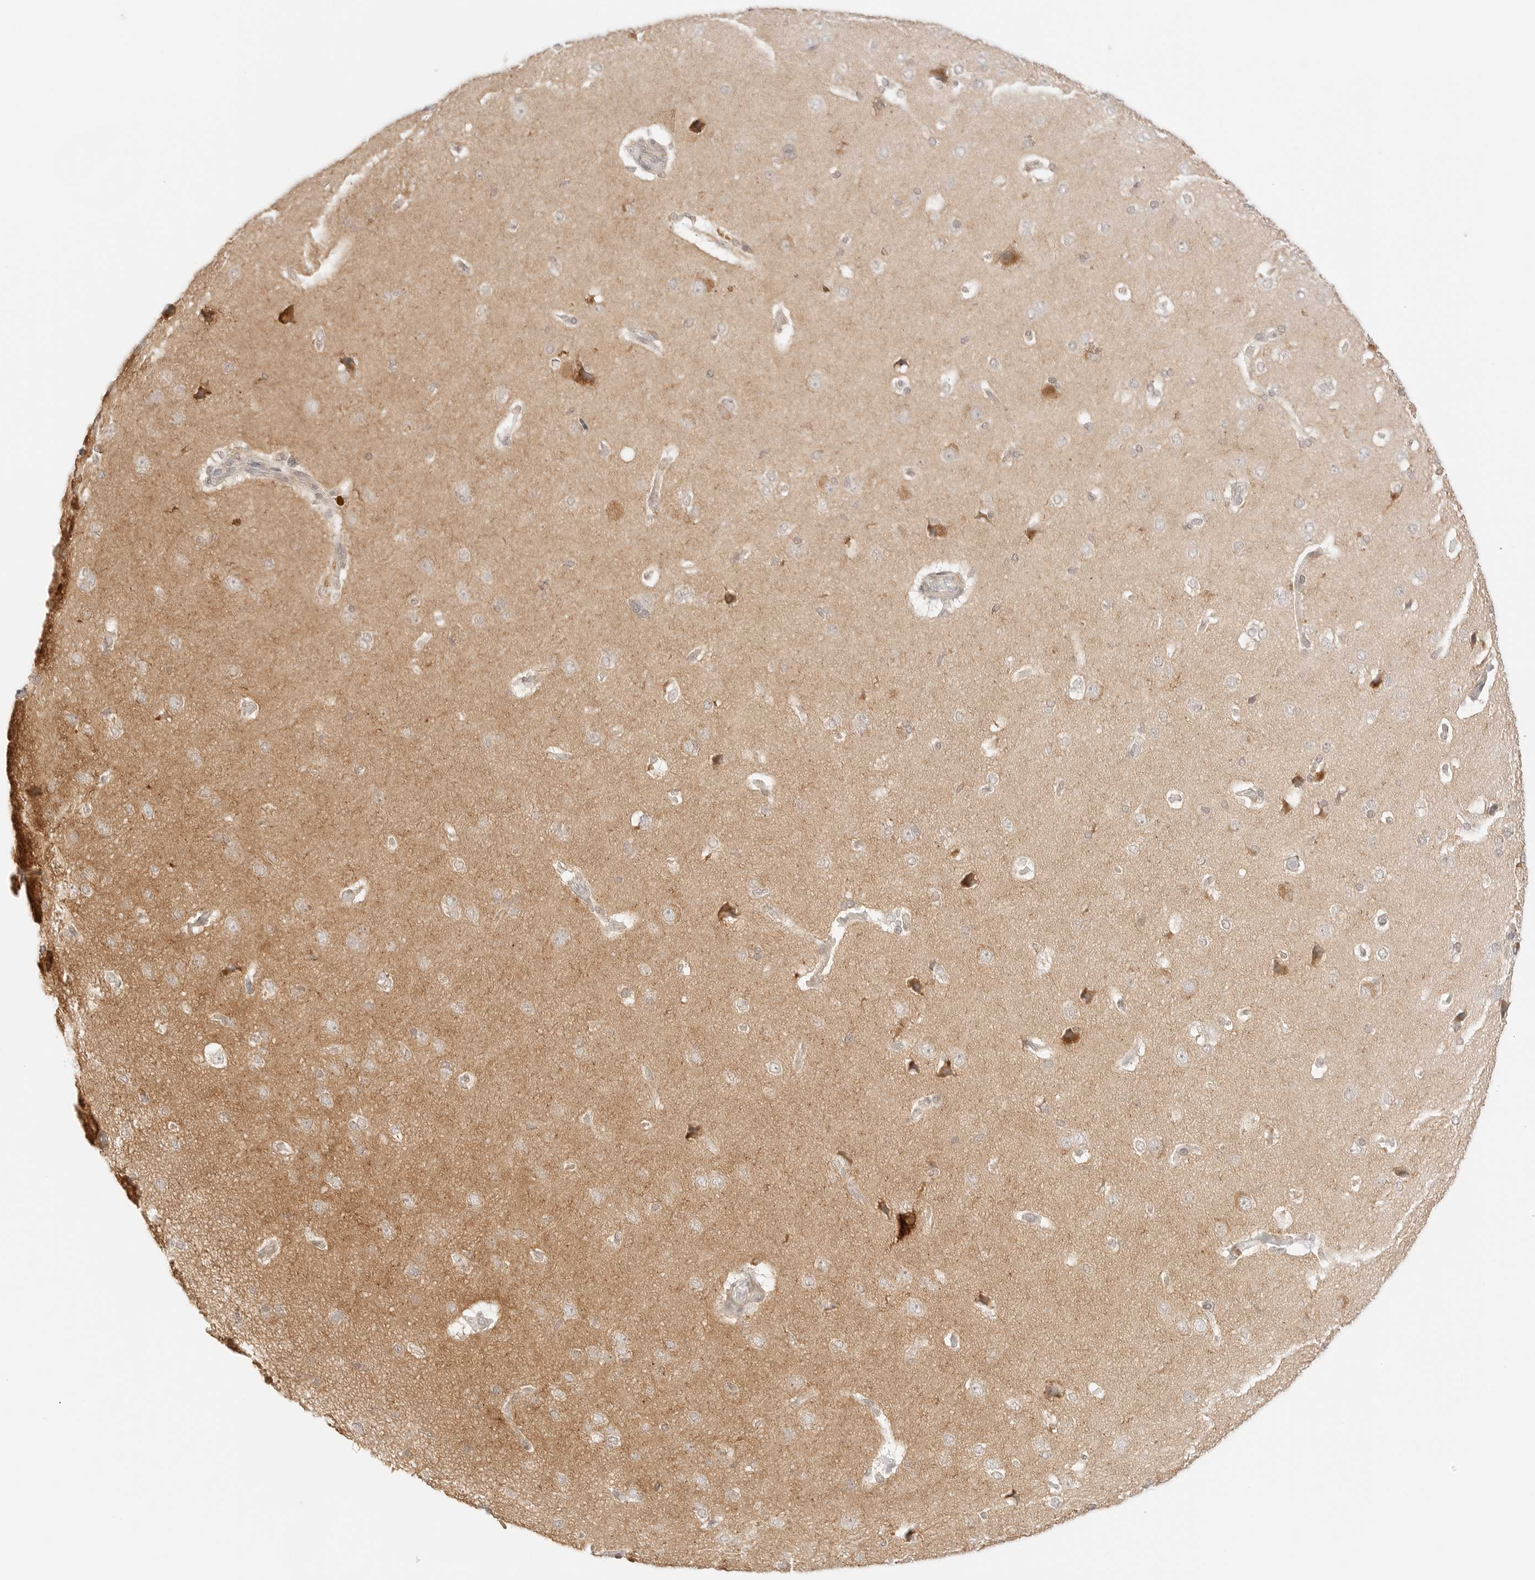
{"staining": {"intensity": "negative", "quantity": "none", "location": "none"}, "tissue": "cerebral cortex", "cell_type": "Endothelial cells", "image_type": "normal", "snomed": [{"axis": "morphology", "description": "Normal tissue, NOS"}, {"axis": "topography", "description": "Cerebral cortex"}], "caption": "Immunohistochemical staining of normal cerebral cortex reveals no significant staining in endothelial cells.", "gene": "GNAS", "patient": {"sex": "male", "age": 62}}